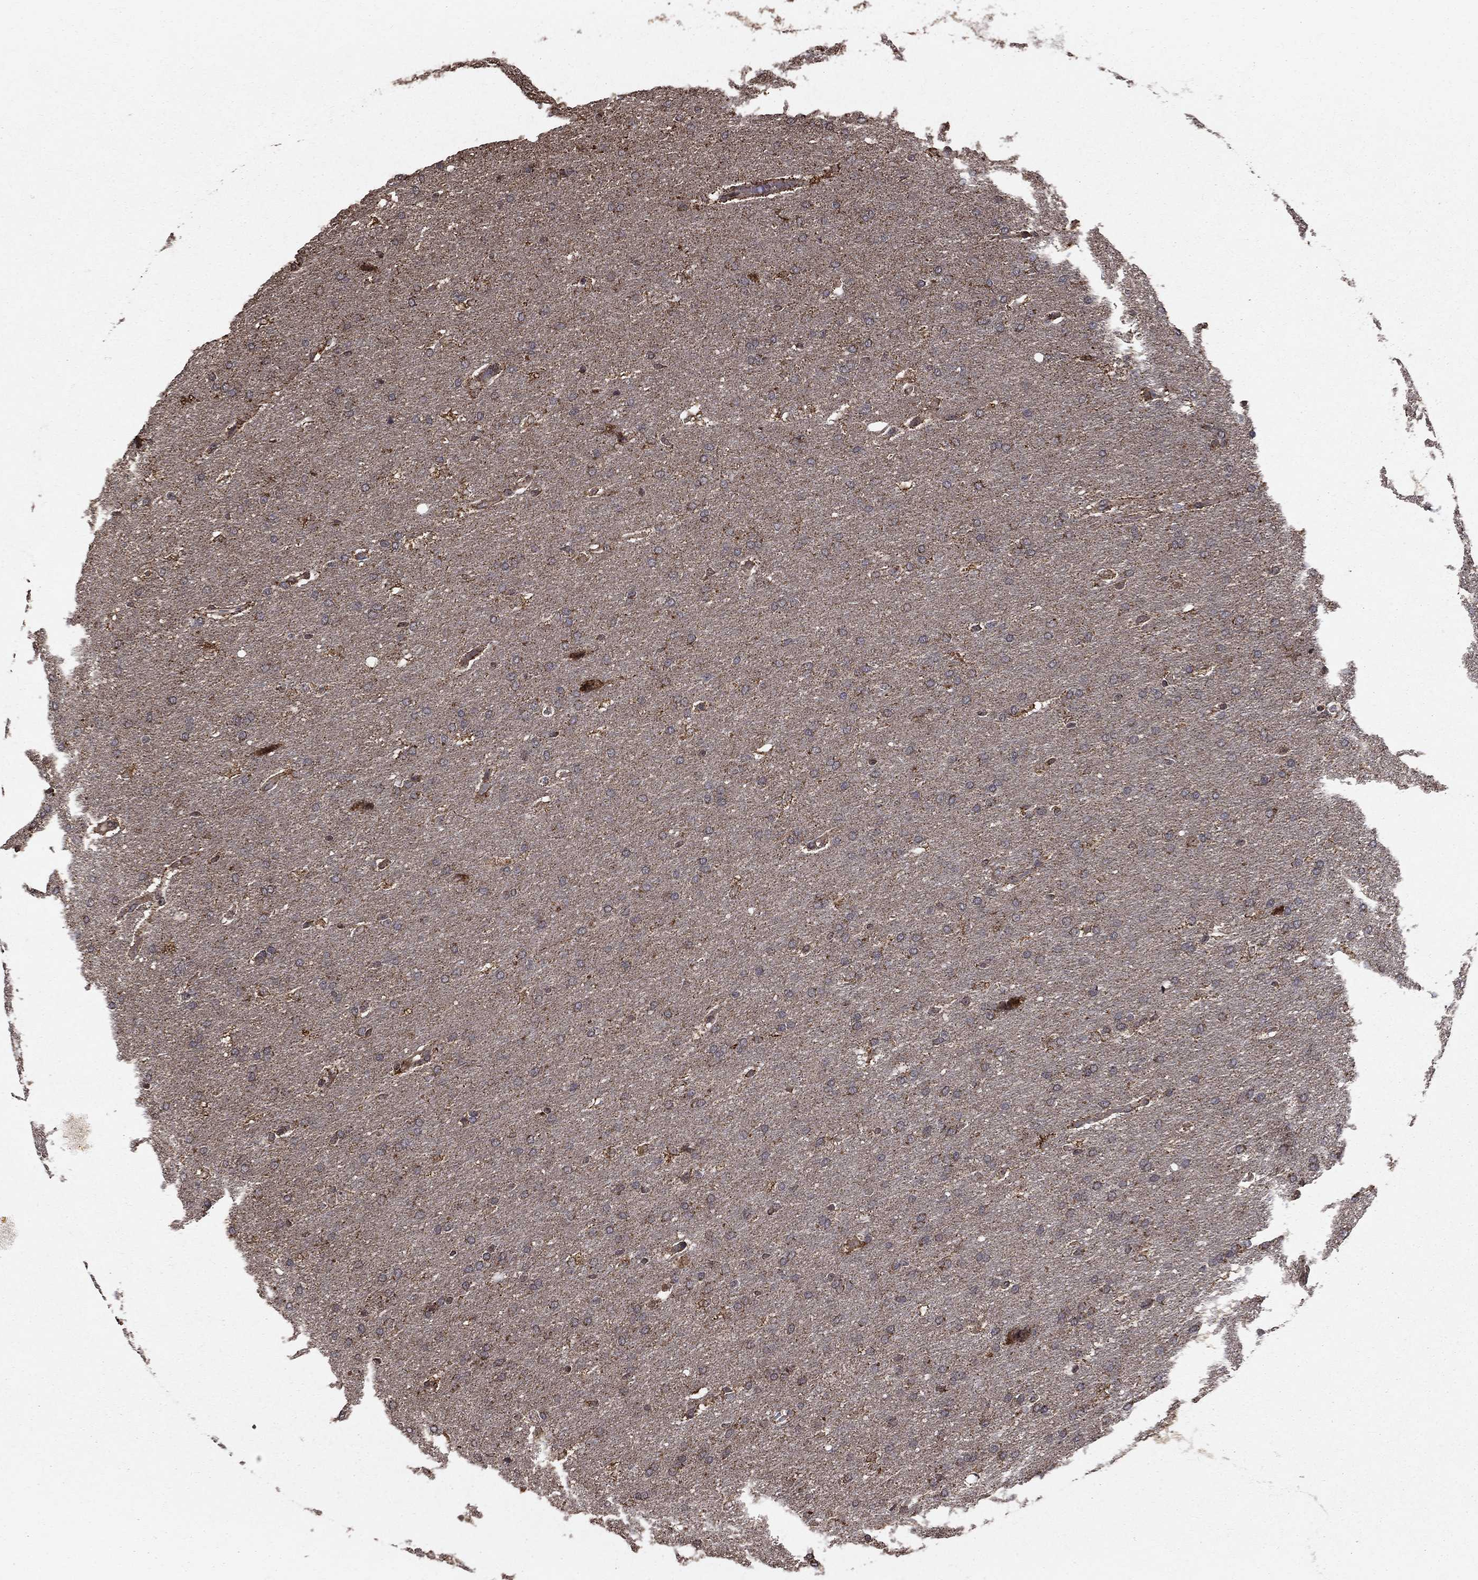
{"staining": {"intensity": "moderate", "quantity": "<25%", "location": "cytoplasmic/membranous"}, "tissue": "glioma", "cell_type": "Tumor cells", "image_type": "cancer", "snomed": [{"axis": "morphology", "description": "Glioma, malignant, Low grade"}, {"axis": "topography", "description": "Brain"}], "caption": "IHC of low-grade glioma (malignant) exhibits low levels of moderate cytoplasmic/membranous positivity in approximately <25% of tumor cells.", "gene": "ACOT13", "patient": {"sex": "female", "age": 37}}